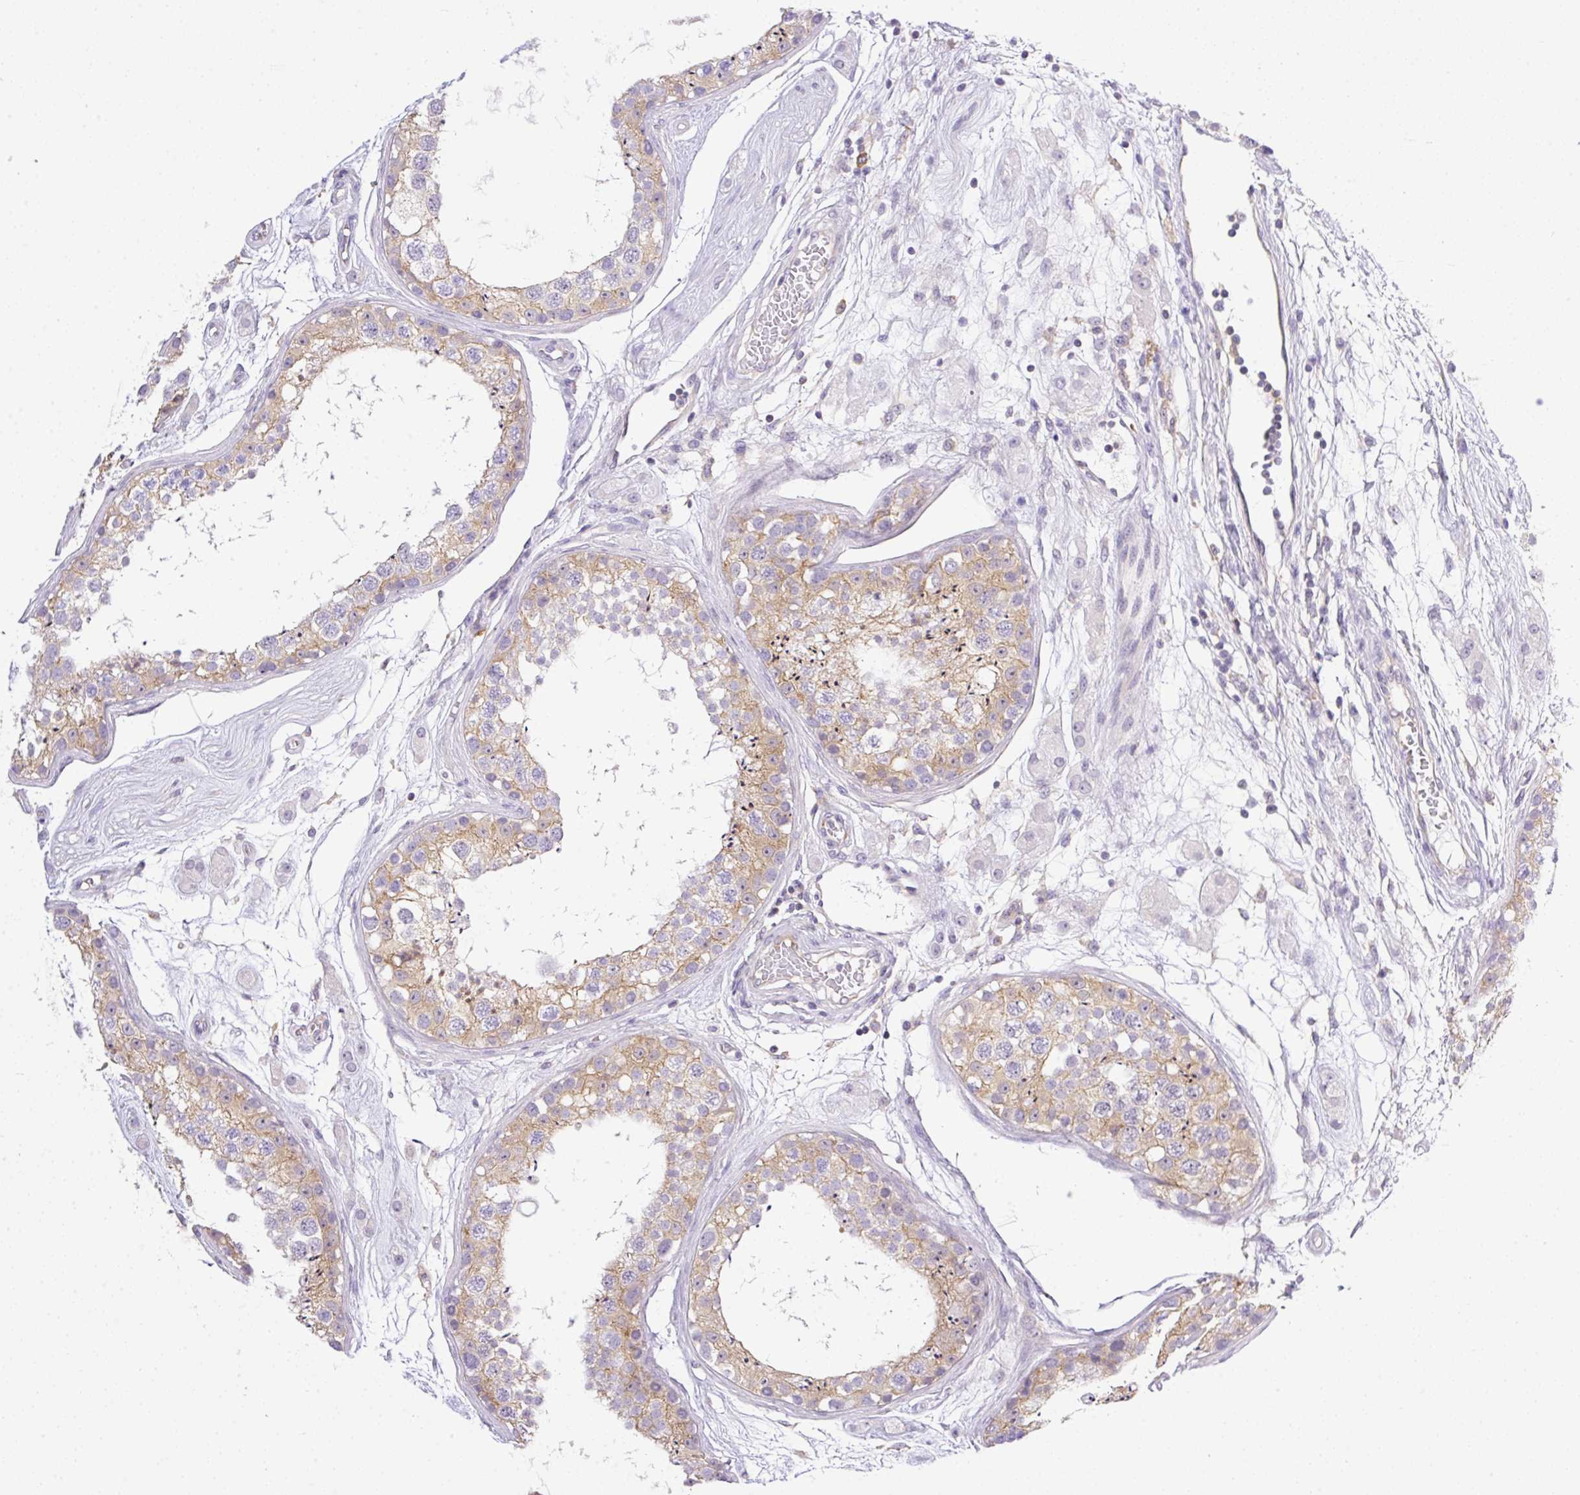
{"staining": {"intensity": "moderate", "quantity": "25%-75%", "location": "cytoplasmic/membranous"}, "tissue": "testis", "cell_type": "Cells in seminiferous ducts", "image_type": "normal", "snomed": [{"axis": "morphology", "description": "Normal tissue, NOS"}, {"axis": "topography", "description": "Testis"}], "caption": "High-power microscopy captured an immunohistochemistry (IHC) image of unremarkable testis, revealing moderate cytoplasmic/membranous positivity in about 25%-75% of cells in seminiferous ducts. The staining was performed using DAB, with brown indicating positive protein expression. Nuclei are stained blue with hematoxylin.", "gene": "CAMK2A", "patient": {"sex": "male", "age": 25}}